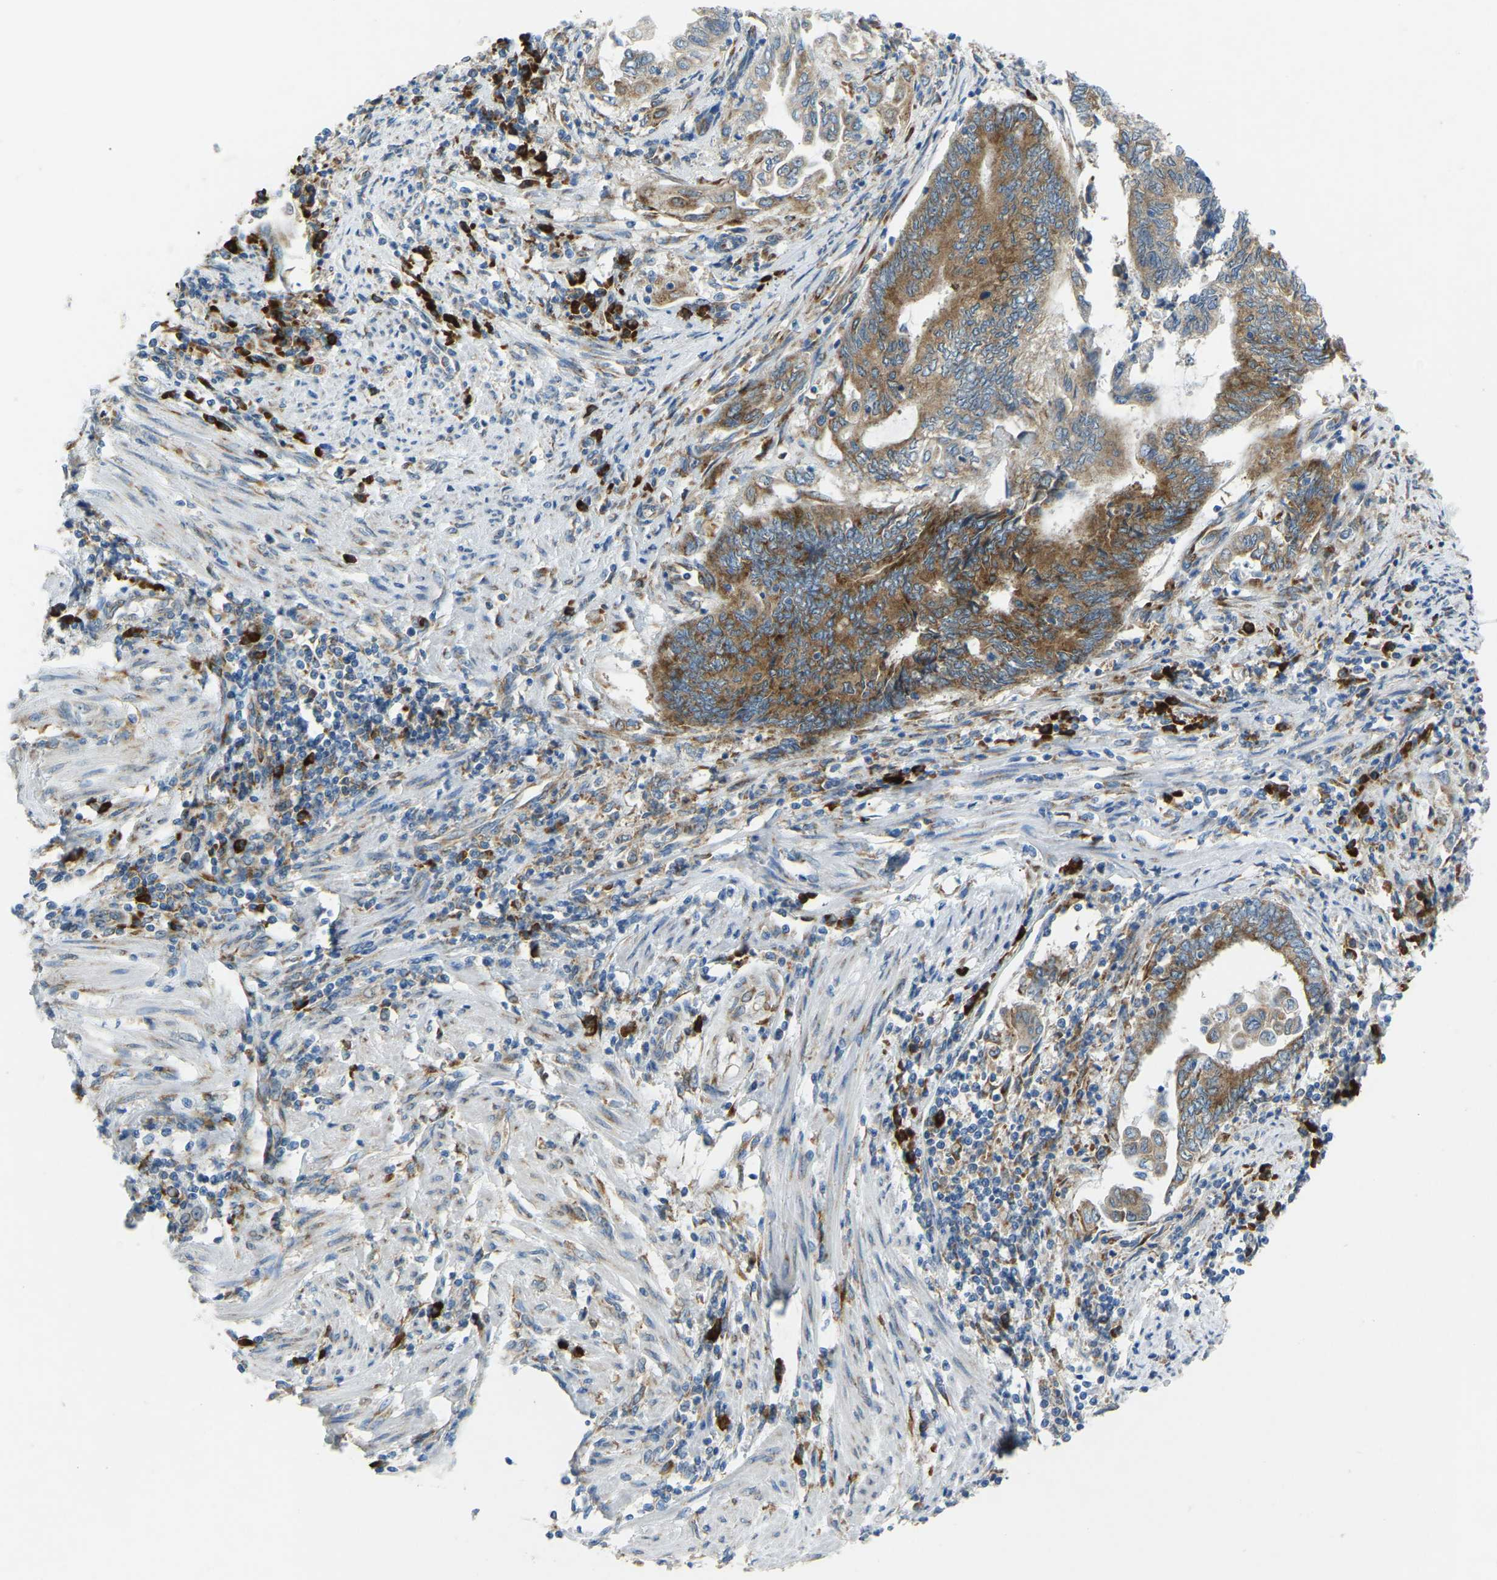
{"staining": {"intensity": "moderate", "quantity": ">75%", "location": "cytoplasmic/membranous"}, "tissue": "endometrial cancer", "cell_type": "Tumor cells", "image_type": "cancer", "snomed": [{"axis": "morphology", "description": "Adenocarcinoma, NOS"}, {"axis": "topography", "description": "Uterus"}, {"axis": "topography", "description": "Endometrium"}], "caption": "Immunohistochemical staining of human endometrial adenocarcinoma displays moderate cytoplasmic/membranous protein staining in approximately >75% of tumor cells.", "gene": "SND1", "patient": {"sex": "female", "age": 70}}